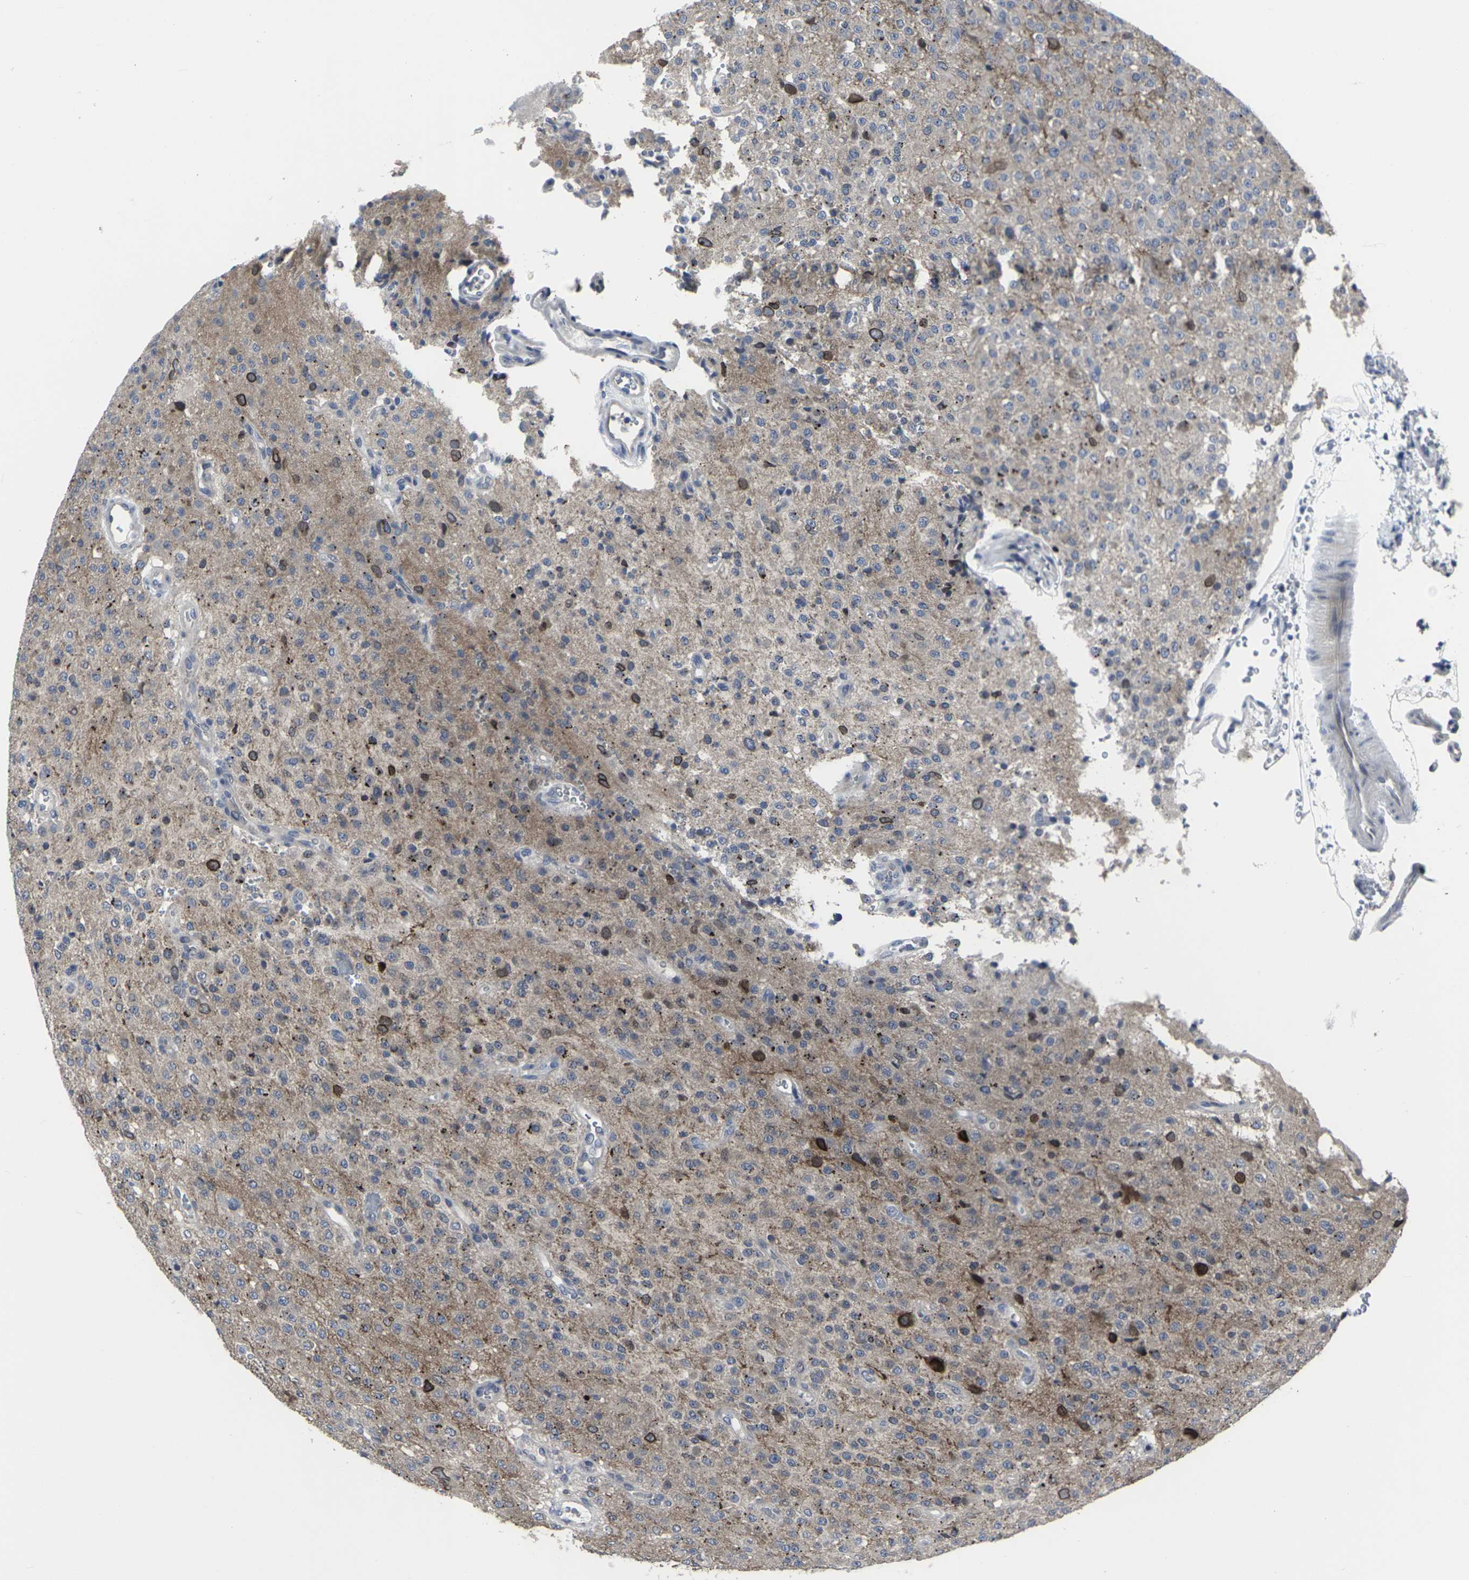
{"staining": {"intensity": "moderate", "quantity": "<25%", "location": "cytoplasmic/membranous"}, "tissue": "glioma", "cell_type": "Tumor cells", "image_type": "cancer", "snomed": [{"axis": "morphology", "description": "Glioma, malignant, Low grade"}, {"axis": "topography", "description": "Brain"}], "caption": "An immunohistochemistry micrograph of neoplastic tissue is shown. Protein staining in brown labels moderate cytoplasmic/membranous positivity in malignant low-grade glioma within tumor cells.", "gene": "HPRT1", "patient": {"sex": "male", "age": 38}}